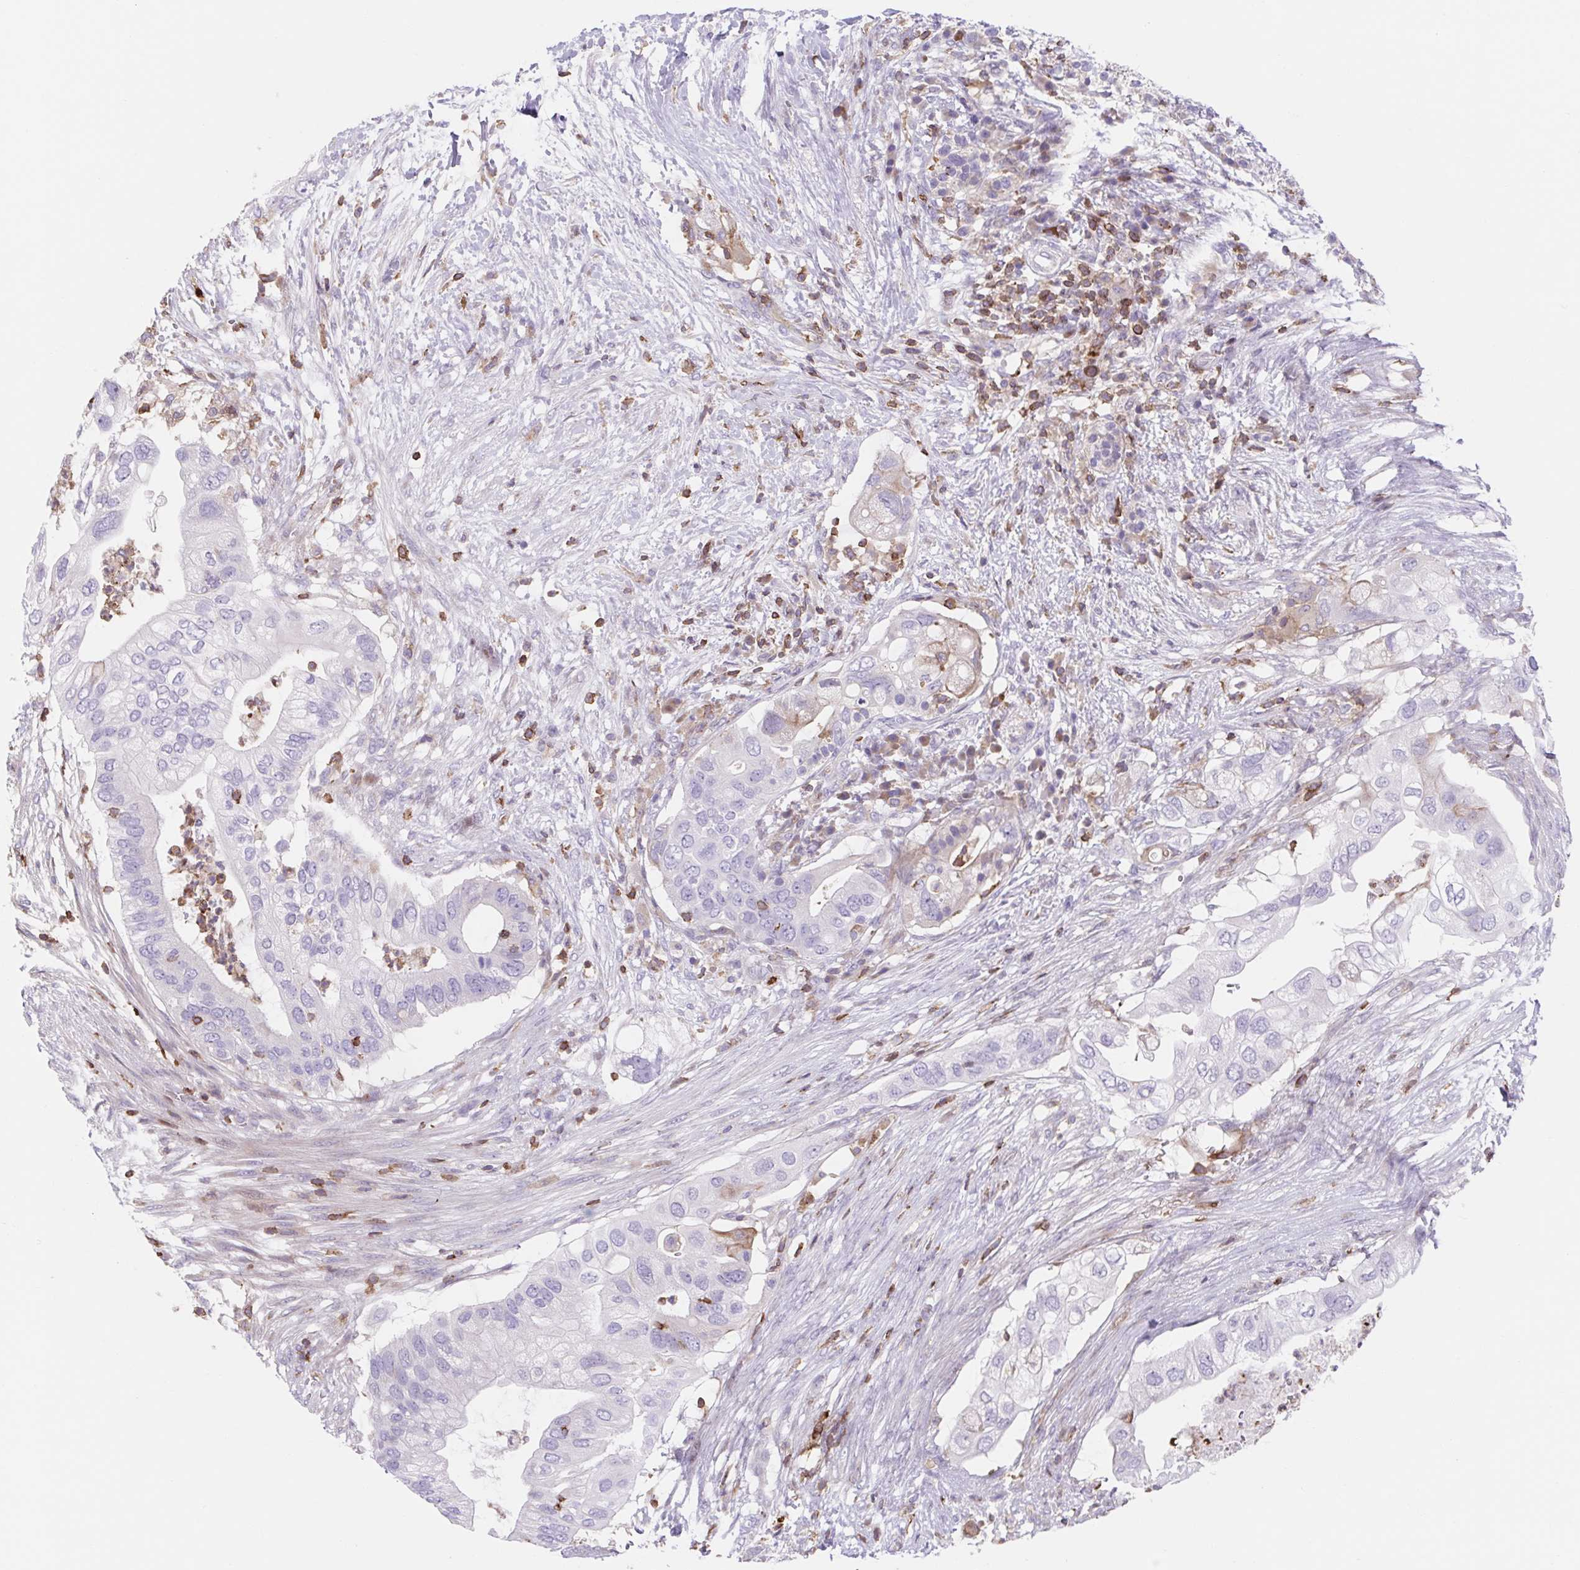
{"staining": {"intensity": "negative", "quantity": "none", "location": "none"}, "tissue": "pancreatic cancer", "cell_type": "Tumor cells", "image_type": "cancer", "snomed": [{"axis": "morphology", "description": "Adenocarcinoma, NOS"}, {"axis": "topography", "description": "Pancreas"}], "caption": "This photomicrograph is of adenocarcinoma (pancreatic) stained with immunohistochemistry (IHC) to label a protein in brown with the nuclei are counter-stained blue. There is no expression in tumor cells.", "gene": "TPRG1", "patient": {"sex": "female", "age": 72}}